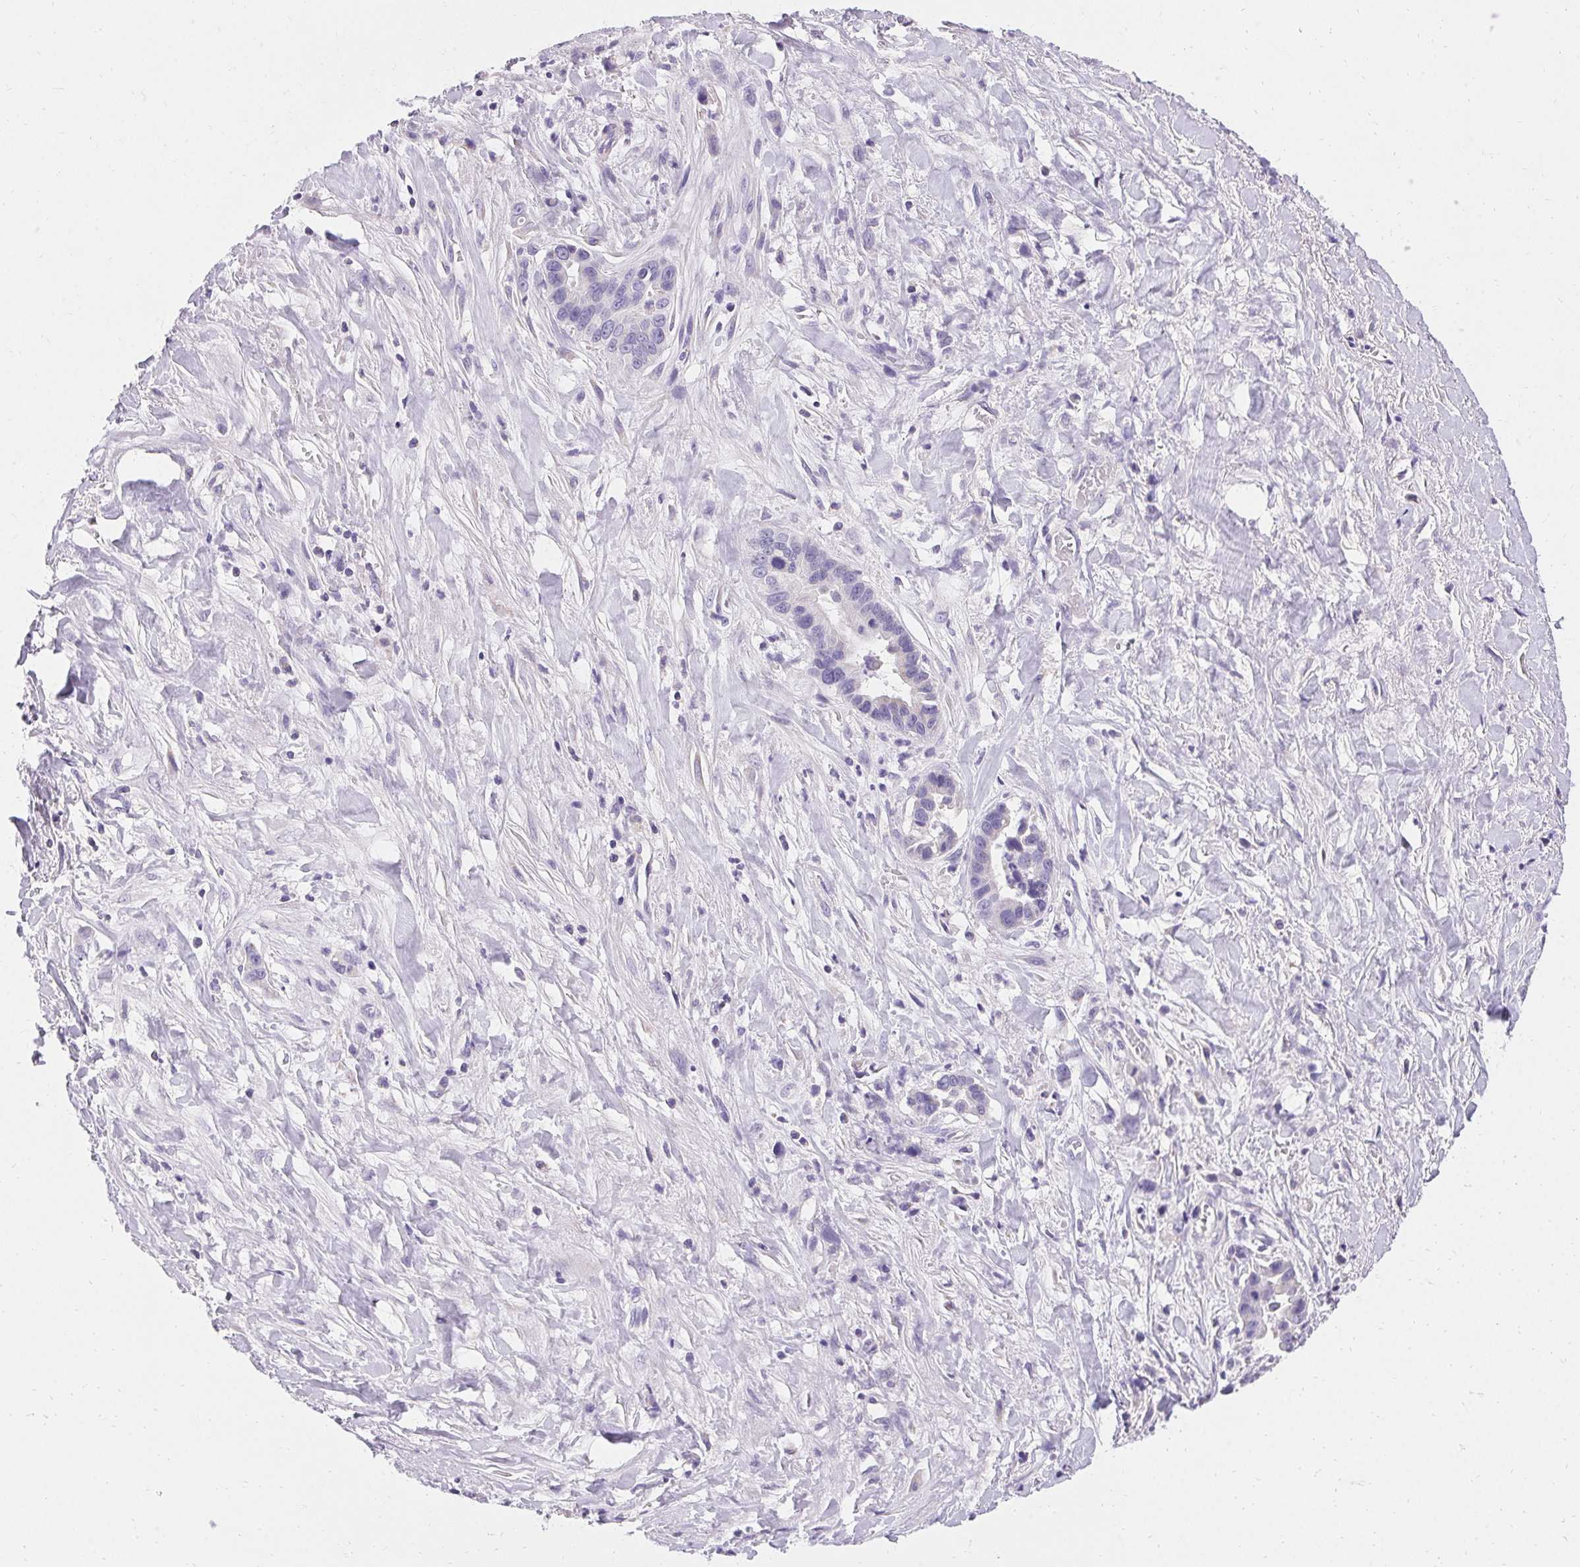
{"staining": {"intensity": "negative", "quantity": "none", "location": "none"}, "tissue": "liver cancer", "cell_type": "Tumor cells", "image_type": "cancer", "snomed": [{"axis": "morphology", "description": "Cholangiocarcinoma"}, {"axis": "topography", "description": "Liver"}], "caption": "An immunohistochemistry (IHC) micrograph of liver cancer is shown. There is no staining in tumor cells of liver cancer.", "gene": "ASGR2", "patient": {"sex": "female", "age": 79}}